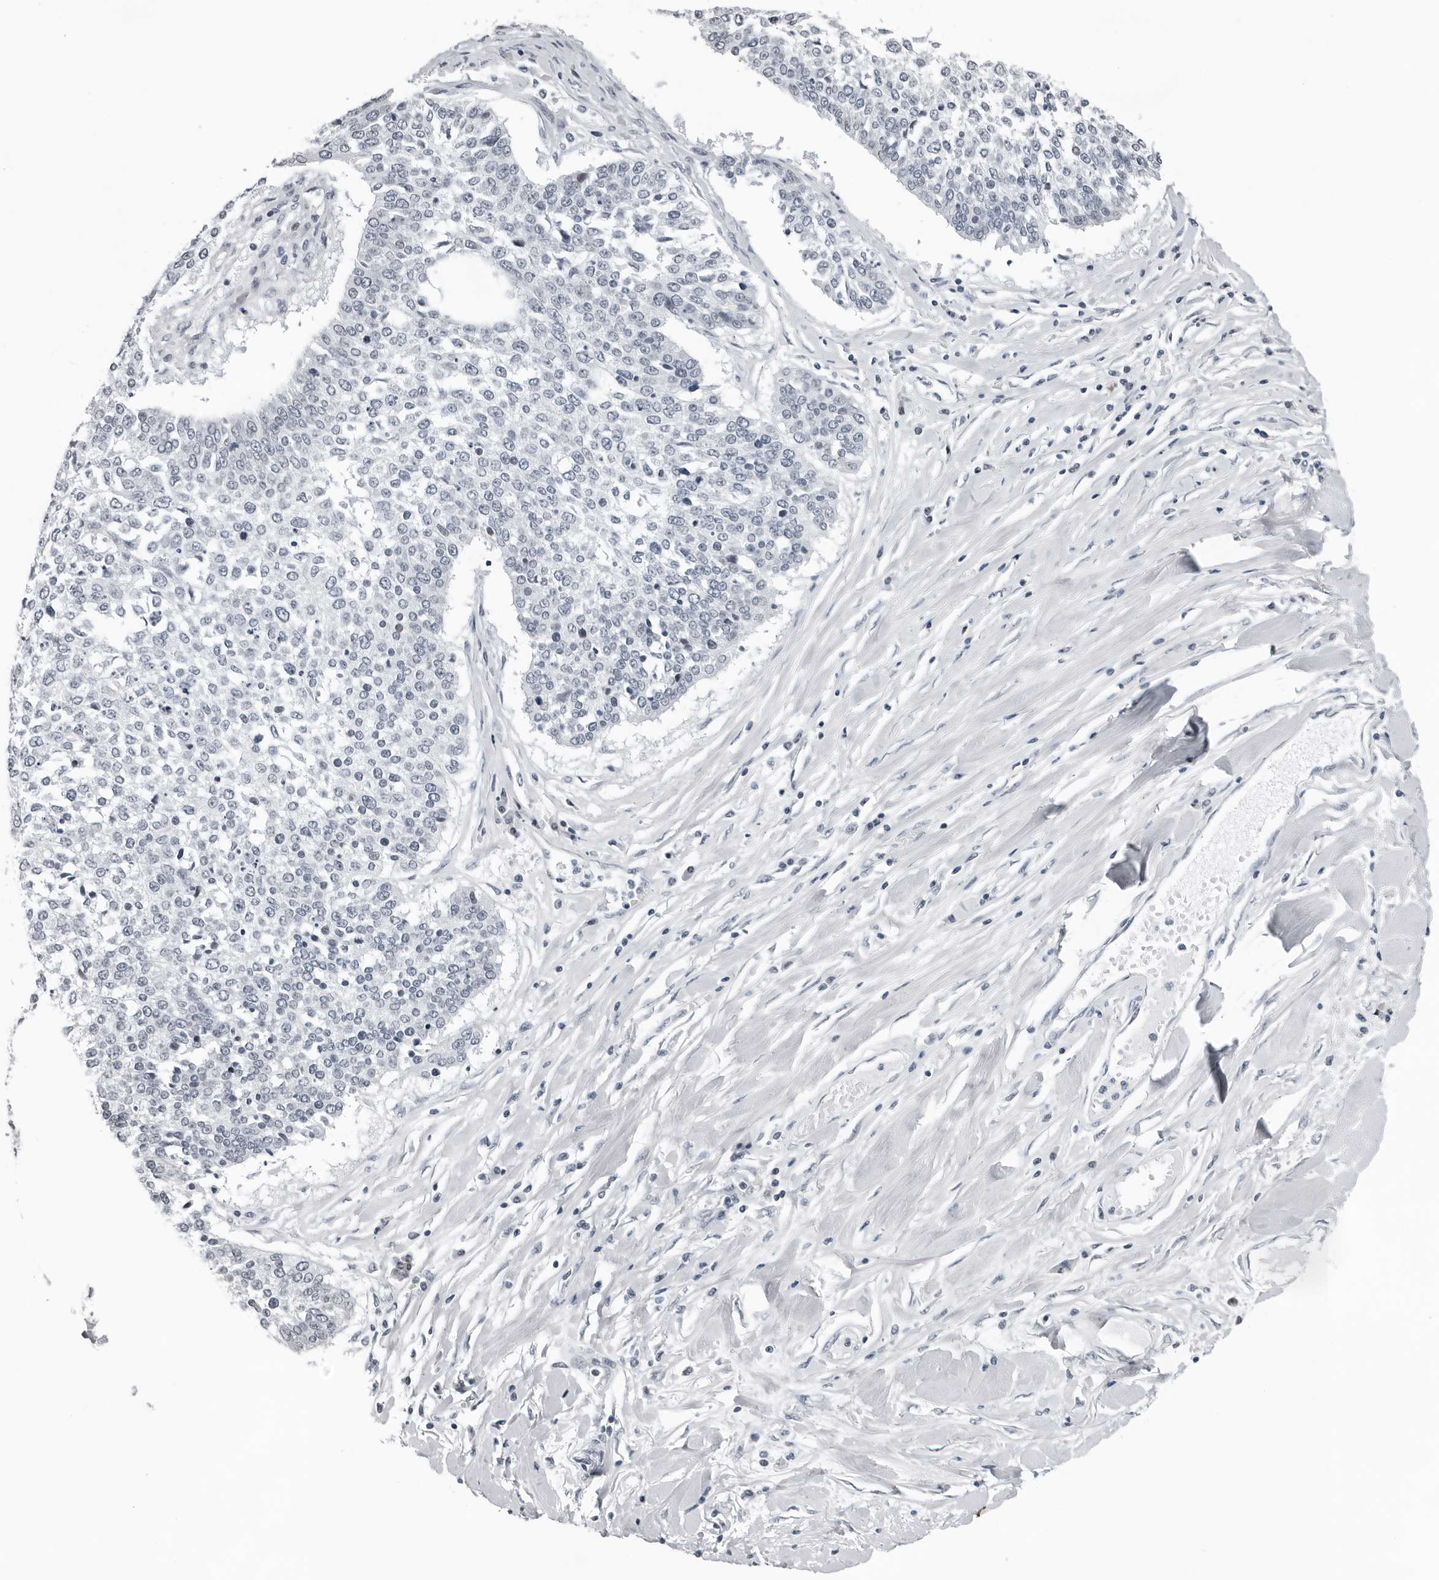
{"staining": {"intensity": "negative", "quantity": "none", "location": "none"}, "tissue": "lung cancer", "cell_type": "Tumor cells", "image_type": "cancer", "snomed": [{"axis": "morphology", "description": "Normal tissue, NOS"}, {"axis": "morphology", "description": "Squamous cell carcinoma, NOS"}, {"axis": "topography", "description": "Cartilage tissue"}, {"axis": "topography", "description": "Bronchus"}, {"axis": "topography", "description": "Lung"}, {"axis": "topography", "description": "Peripheral nerve tissue"}], "caption": "This micrograph is of squamous cell carcinoma (lung) stained with immunohistochemistry to label a protein in brown with the nuclei are counter-stained blue. There is no staining in tumor cells.", "gene": "PPP1R42", "patient": {"sex": "female", "age": 49}}